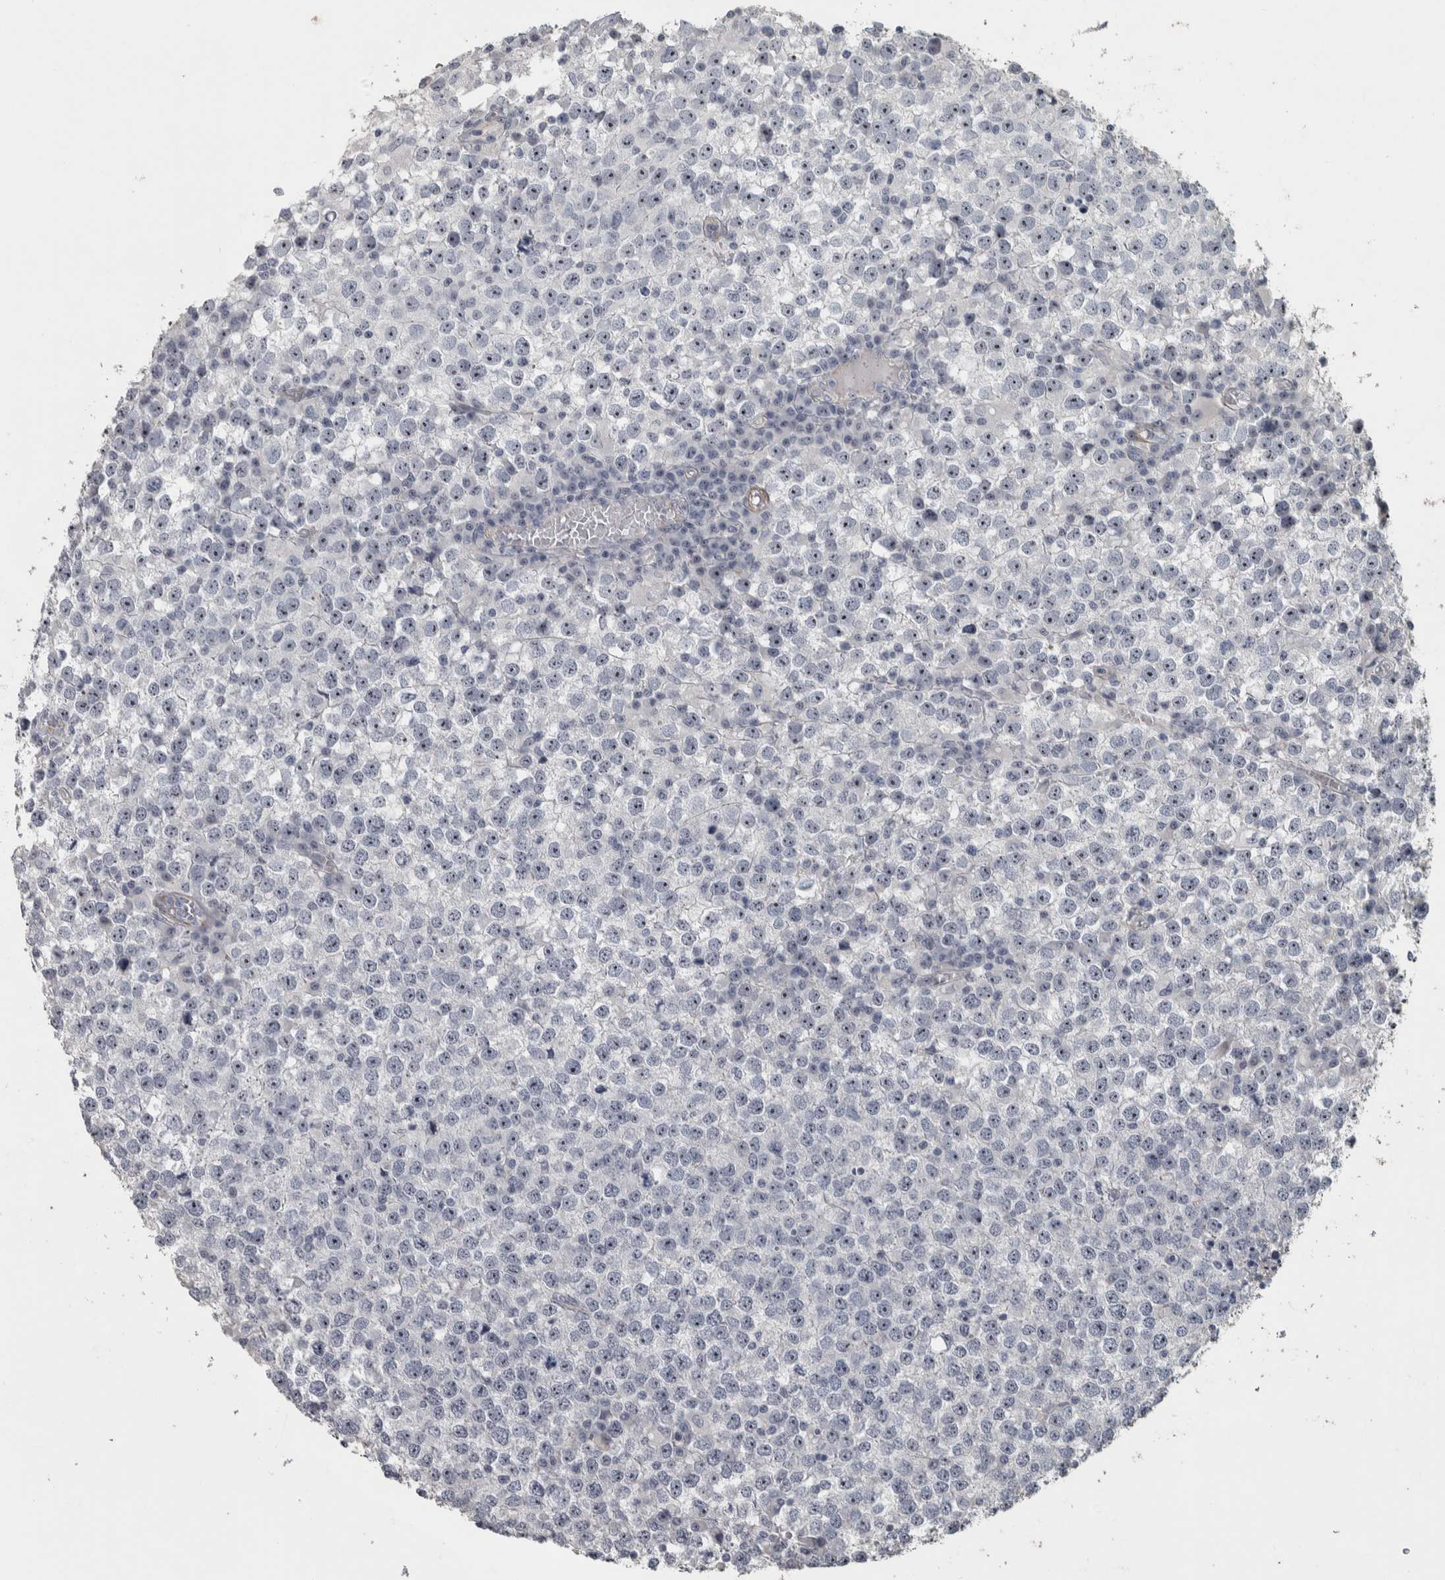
{"staining": {"intensity": "negative", "quantity": "none", "location": "none"}, "tissue": "testis cancer", "cell_type": "Tumor cells", "image_type": "cancer", "snomed": [{"axis": "morphology", "description": "Seminoma, NOS"}, {"axis": "topography", "description": "Testis"}], "caption": "Human testis cancer stained for a protein using IHC shows no expression in tumor cells.", "gene": "DCAF10", "patient": {"sex": "male", "age": 65}}